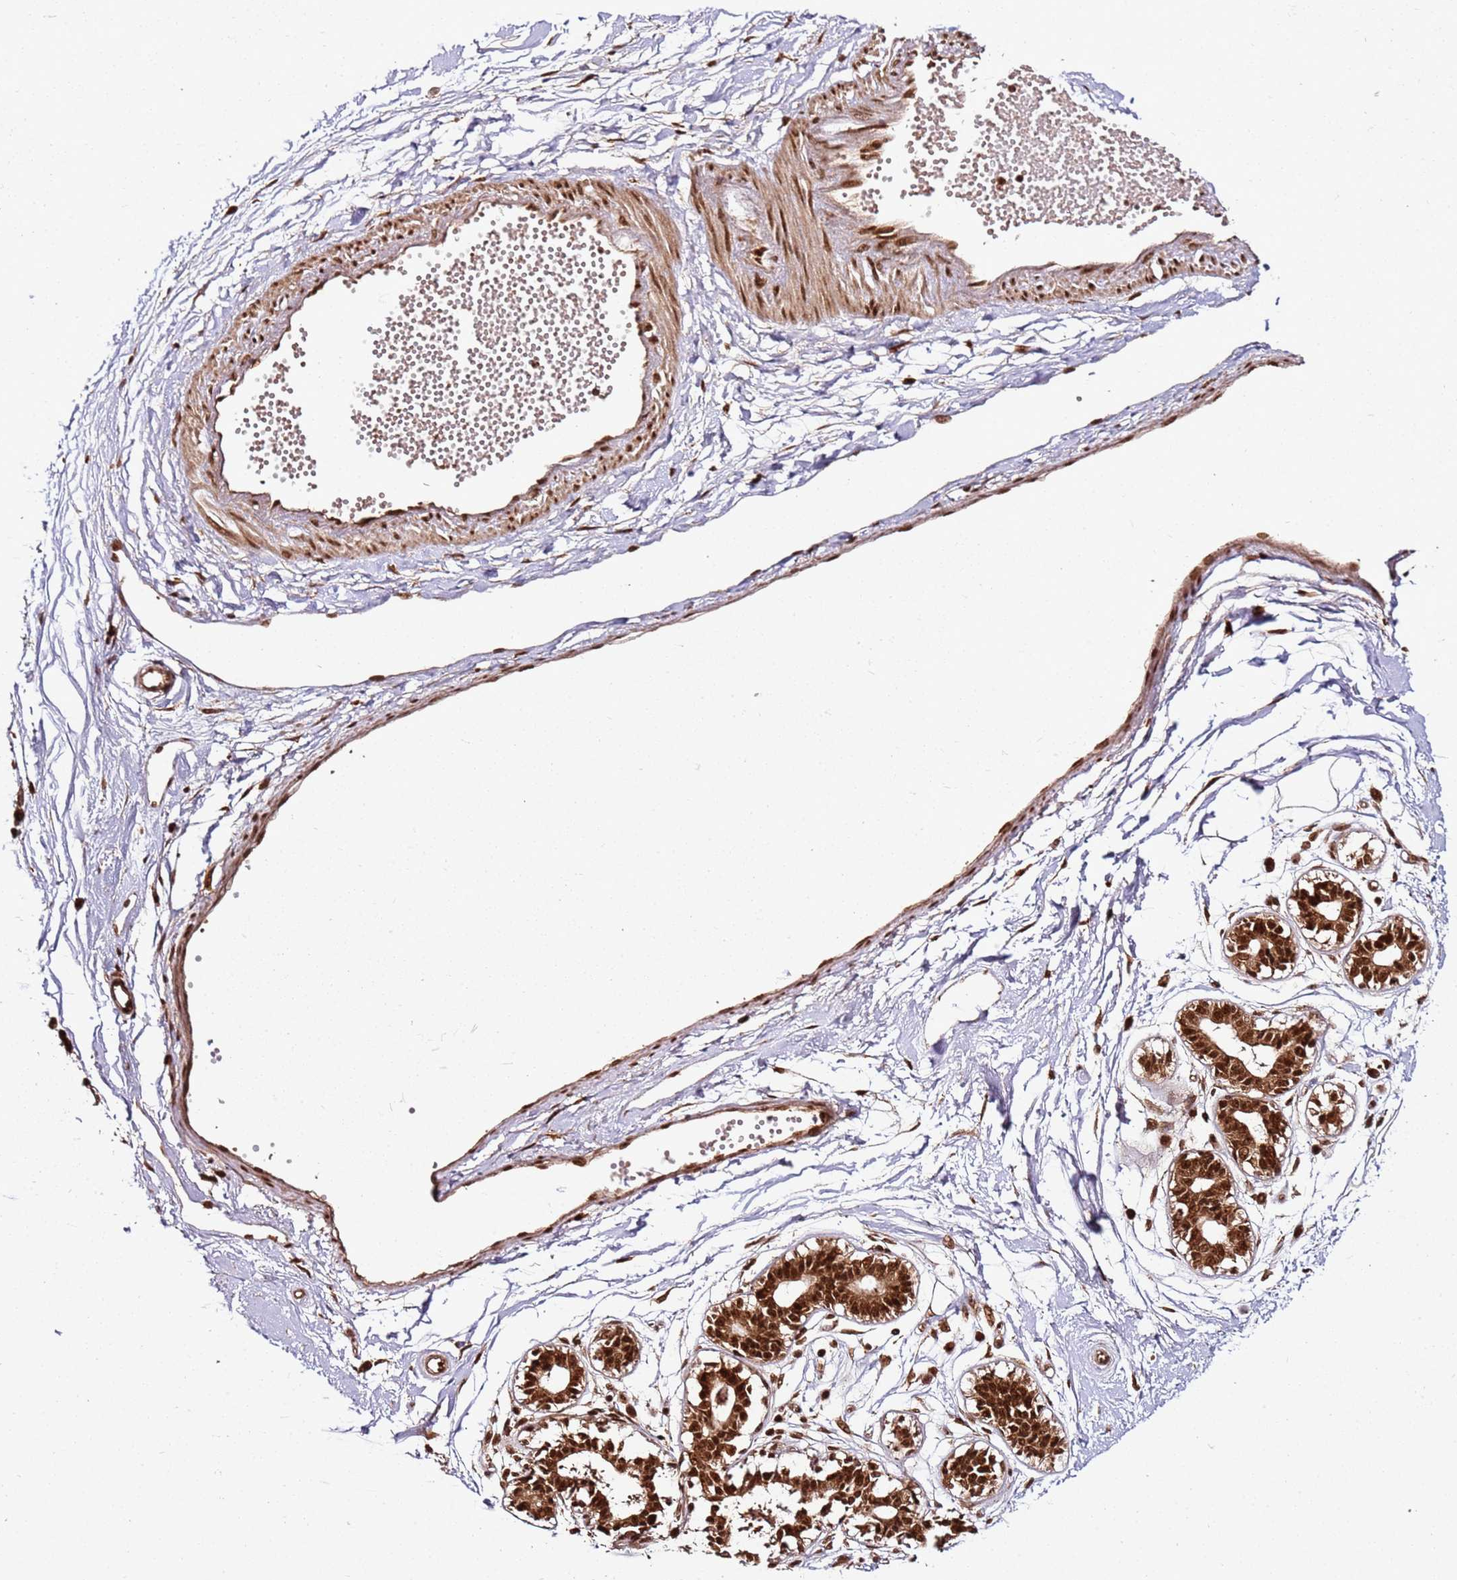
{"staining": {"intensity": "negative", "quantity": "none", "location": "none"}, "tissue": "breast", "cell_type": "Adipocytes", "image_type": "normal", "snomed": [{"axis": "morphology", "description": "Normal tissue, NOS"}, {"axis": "topography", "description": "Breast"}], "caption": "Breast was stained to show a protein in brown. There is no significant staining in adipocytes. The staining was performed using DAB to visualize the protein expression in brown, while the nuclei were stained in blue with hematoxylin (Magnification: 20x).", "gene": "XRN2", "patient": {"sex": "female", "age": 45}}